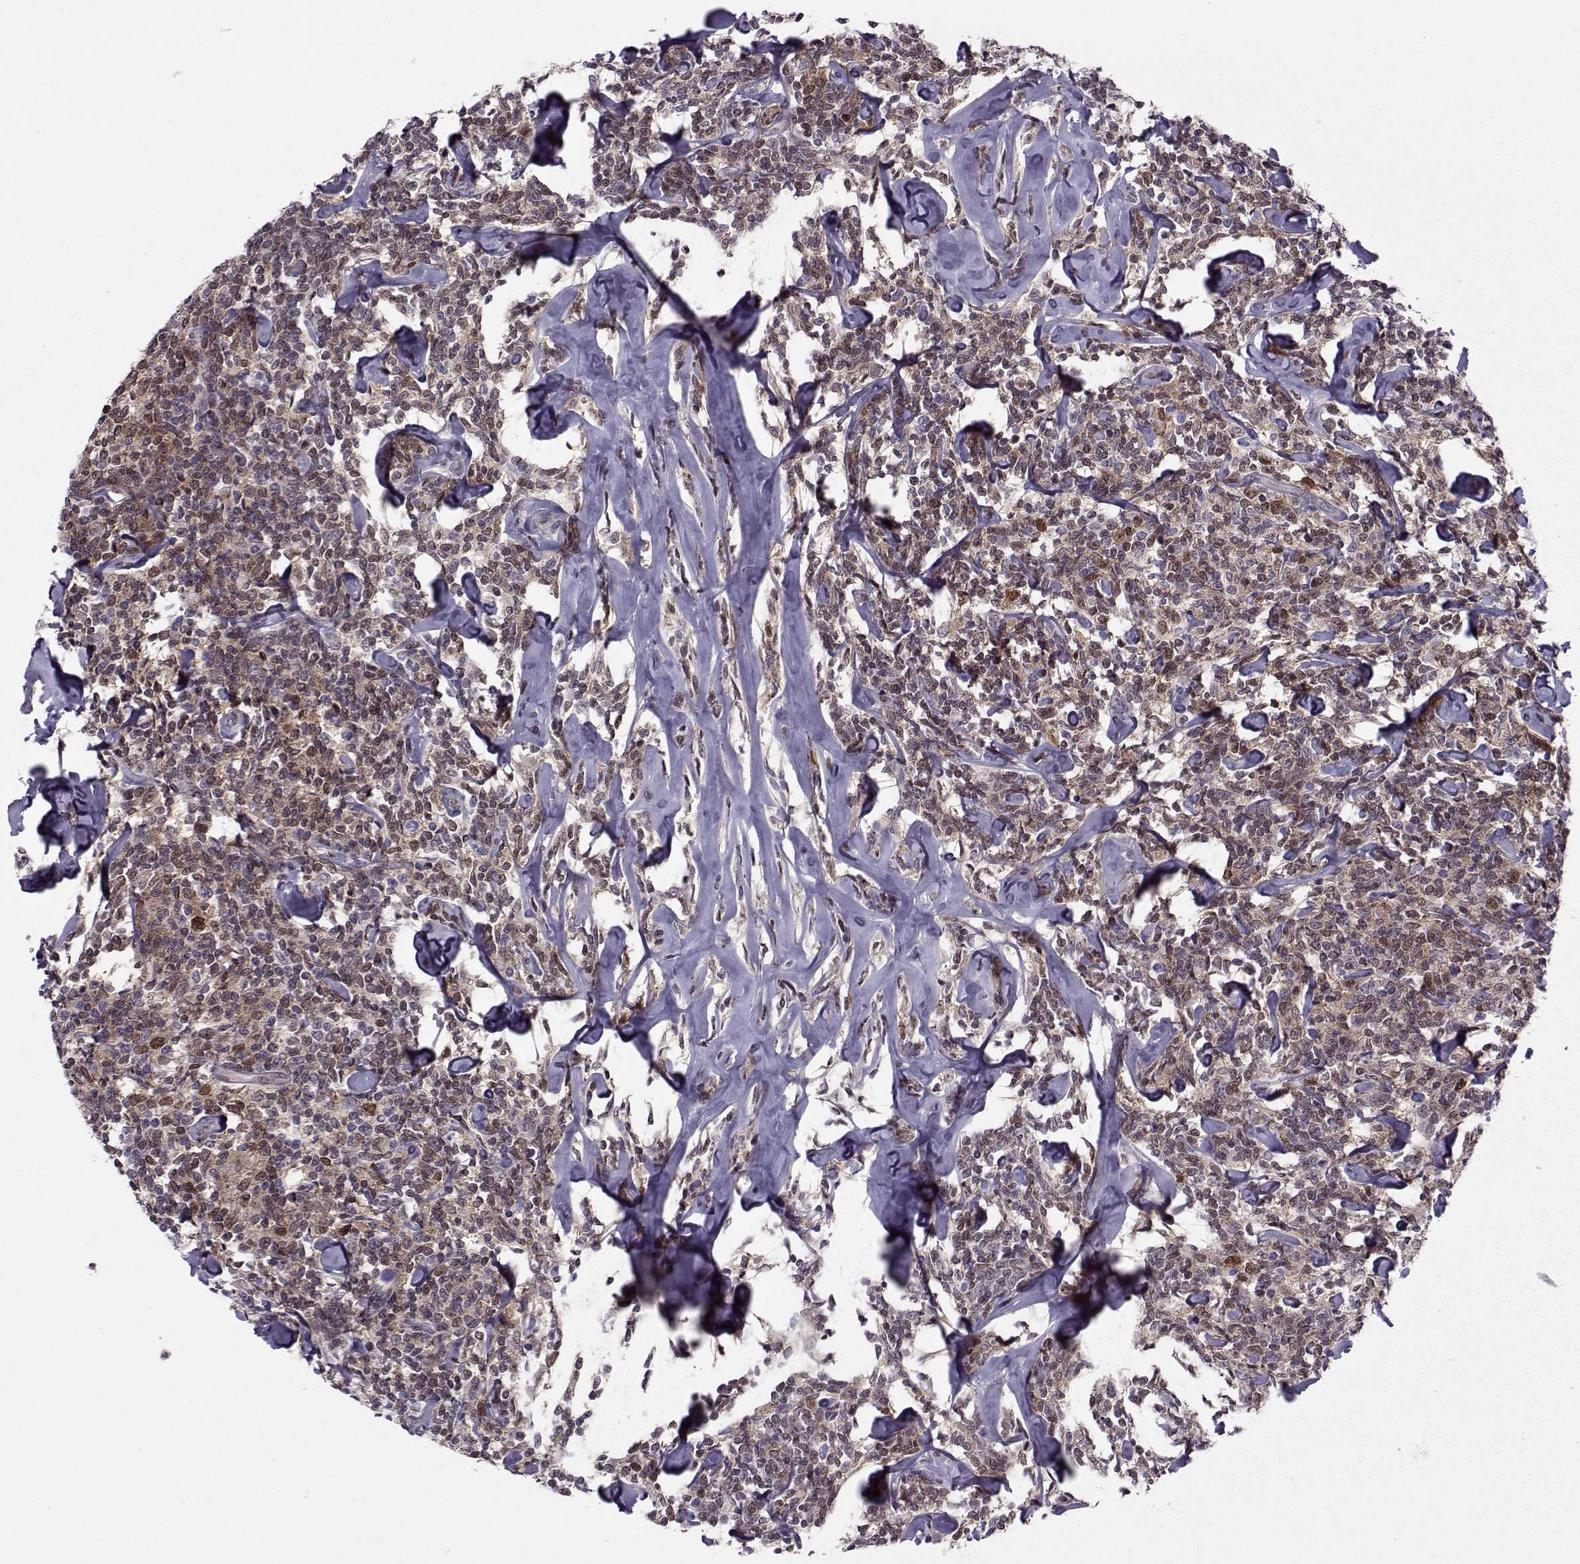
{"staining": {"intensity": "negative", "quantity": "none", "location": "none"}, "tissue": "lymphoma", "cell_type": "Tumor cells", "image_type": "cancer", "snomed": [{"axis": "morphology", "description": "Malignant lymphoma, non-Hodgkin's type, Low grade"}, {"axis": "topography", "description": "Lymph node"}], "caption": "Low-grade malignant lymphoma, non-Hodgkin's type was stained to show a protein in brown. There is no significant expression in tumor cells.", "gene": "CDK4", "patient": {"sex": "female", "age": 56}}